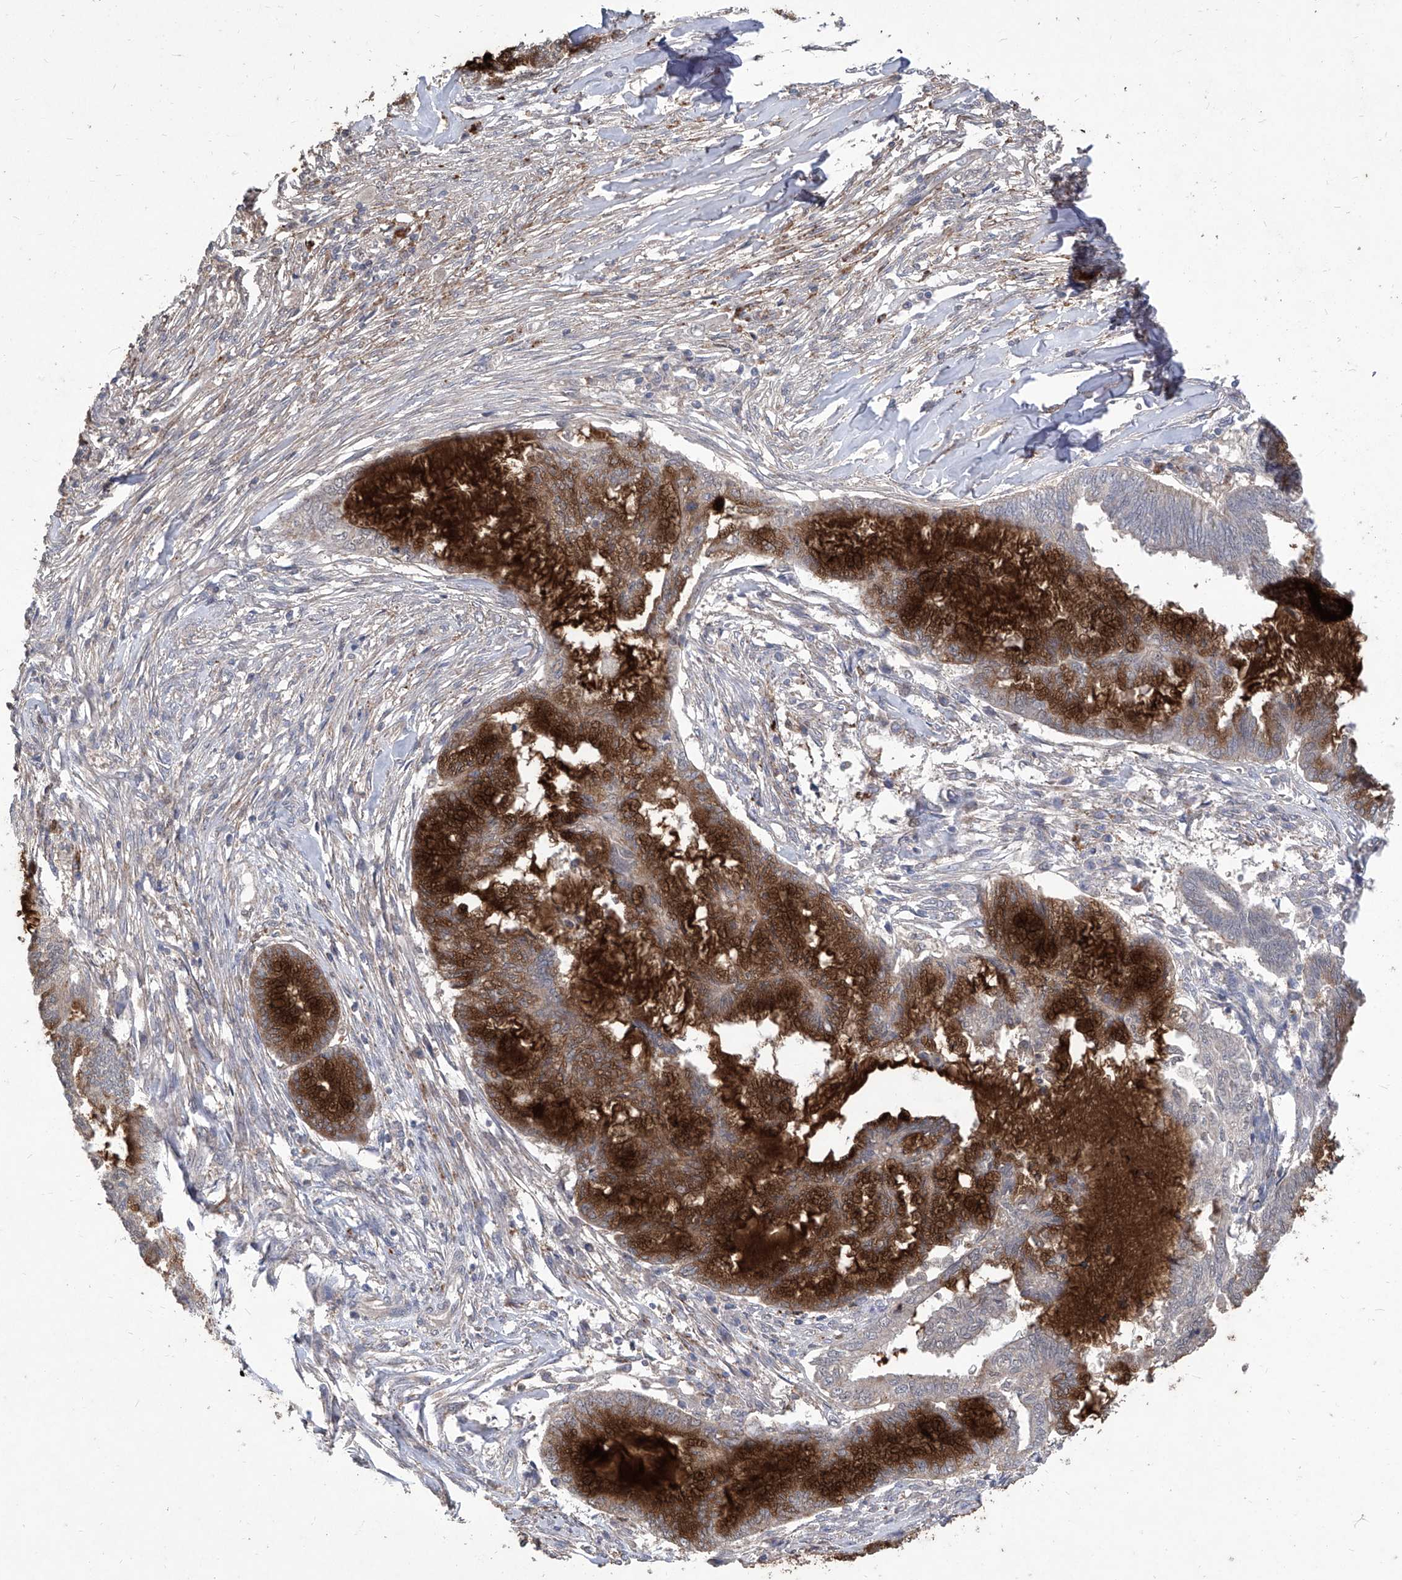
{"staining": {"intensity": "strong", "quantity": ">75%", "location": "cytoplasmic/membranous"}, "tissue": "endometrial cancer", "cell_type": "Tumor cells", "image_type": "cancer", "snomed": [{"axis": "morphology", "description": "Adenocarcinoma, NOS"}, {"axis": "topography", "description": "Endometrium"}], "caption": "High-magnification brightfield microscopy of endometrial adenocarcinoma stained with DAB (3,3'-diaminobenzidine) (brown) and counterstained with hematoxylin (blue). tumor cells exhibit strong cytoplasmic/membranous positivity is appreciated in about>75% of cells. (DAB IHC with brightfield microscopy, high magnification).", "gene": "TXNIP", "patient": {"sex": "female", "age": 86}}